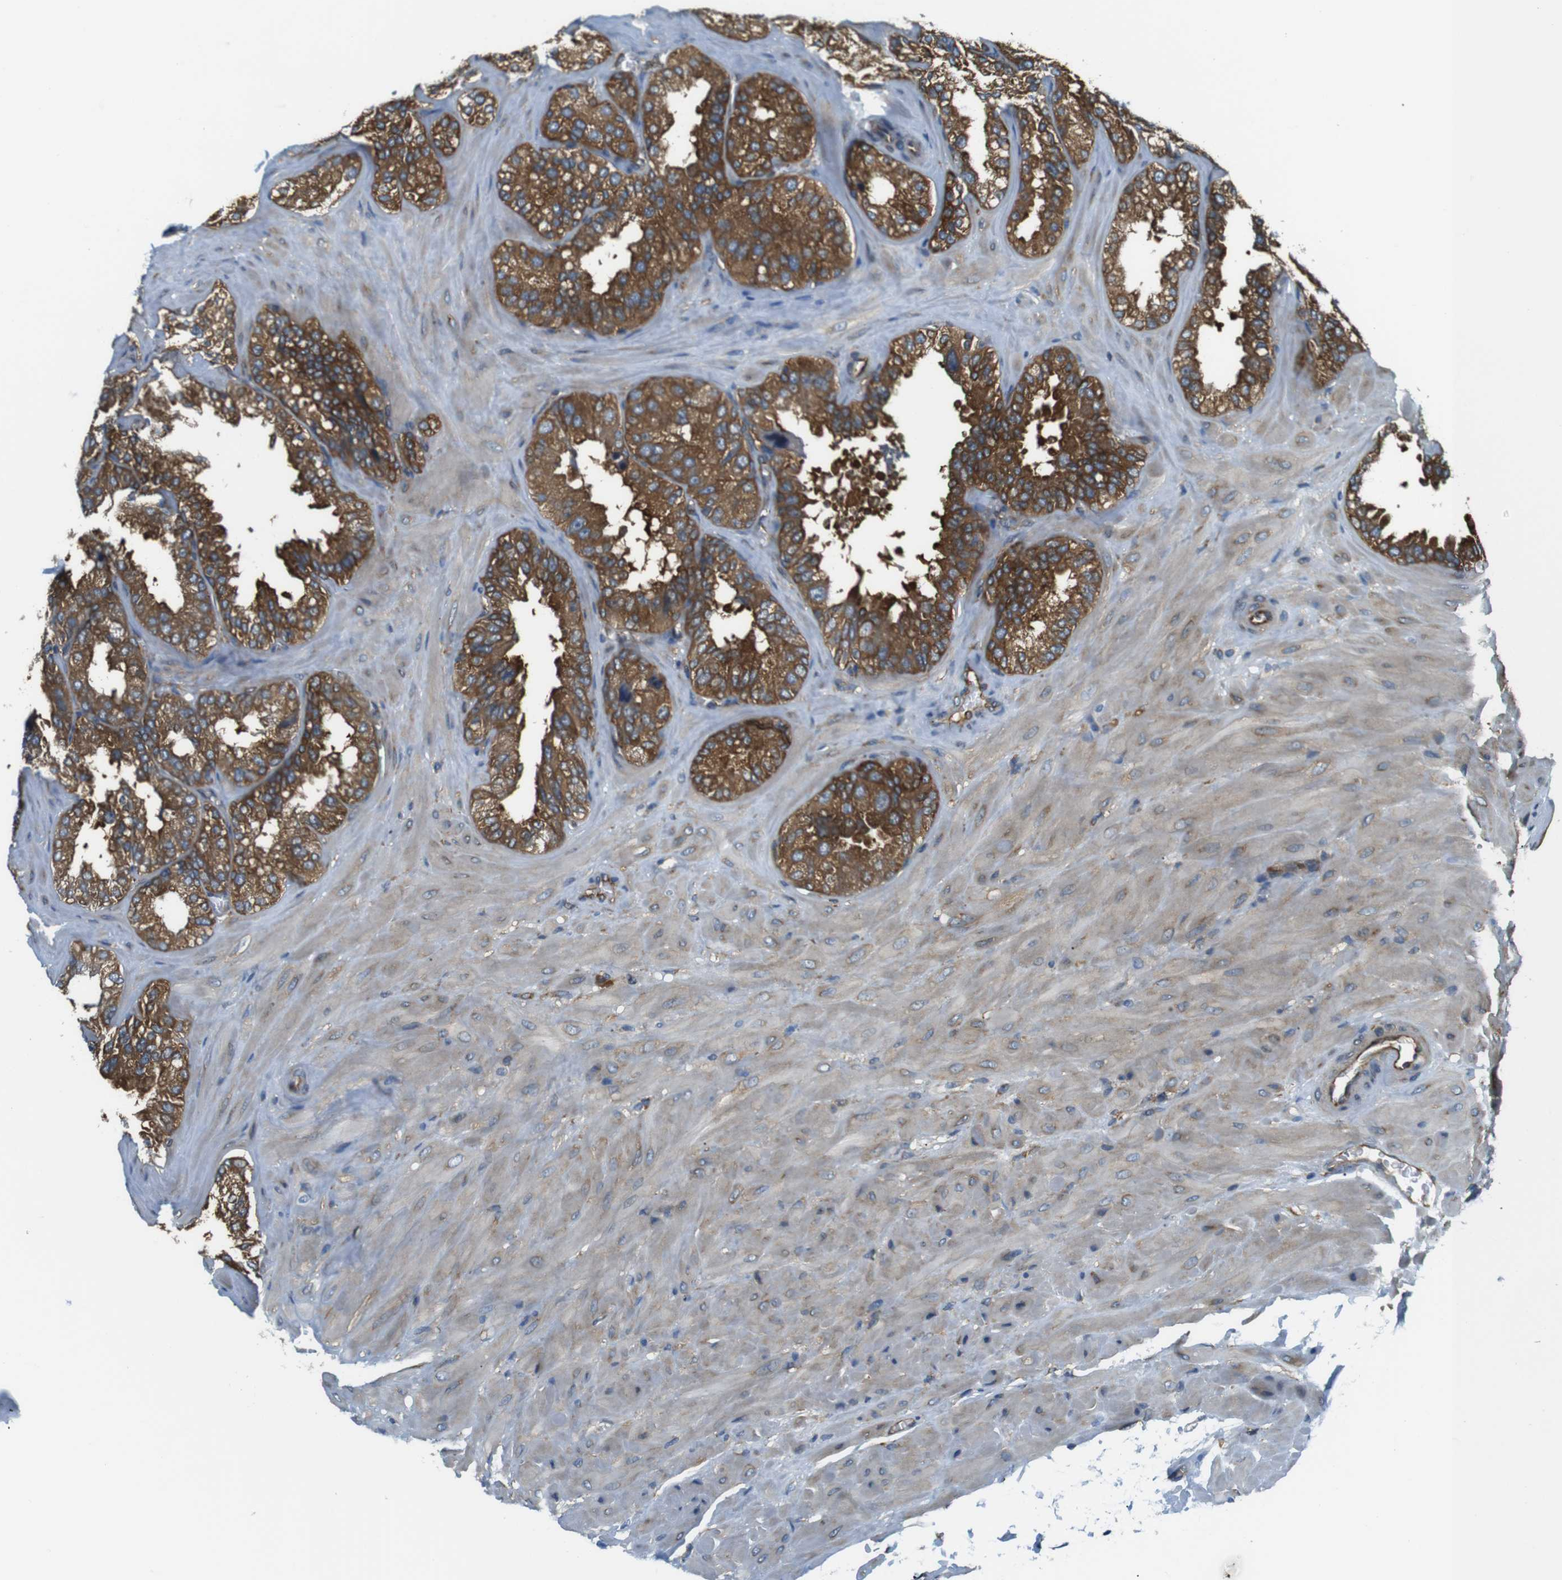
{"staining": {"intensity": "strong", "quantity": ">75%", "location": "cytoplasmic/membranous"}, "tissue": "seminal vesicle", "cell_type": "Glandular cells", "image_type": "normal", "snomed": [{"axis": "morphology", "description": "Normal tissue, NOS"}, {"axis": "topography", "description": "Prostate"}, {"axis": "topography", "description": "Seminal veicle"}], "caption": "Immunohistochemical staining of benign seminal vesicle shows >75% levels of strong cytoplasmic/membranous protein staining in approximately >75% of glandular cells.", "gene": "TSC1", "patient": {"sex": "male", "age": 51}}